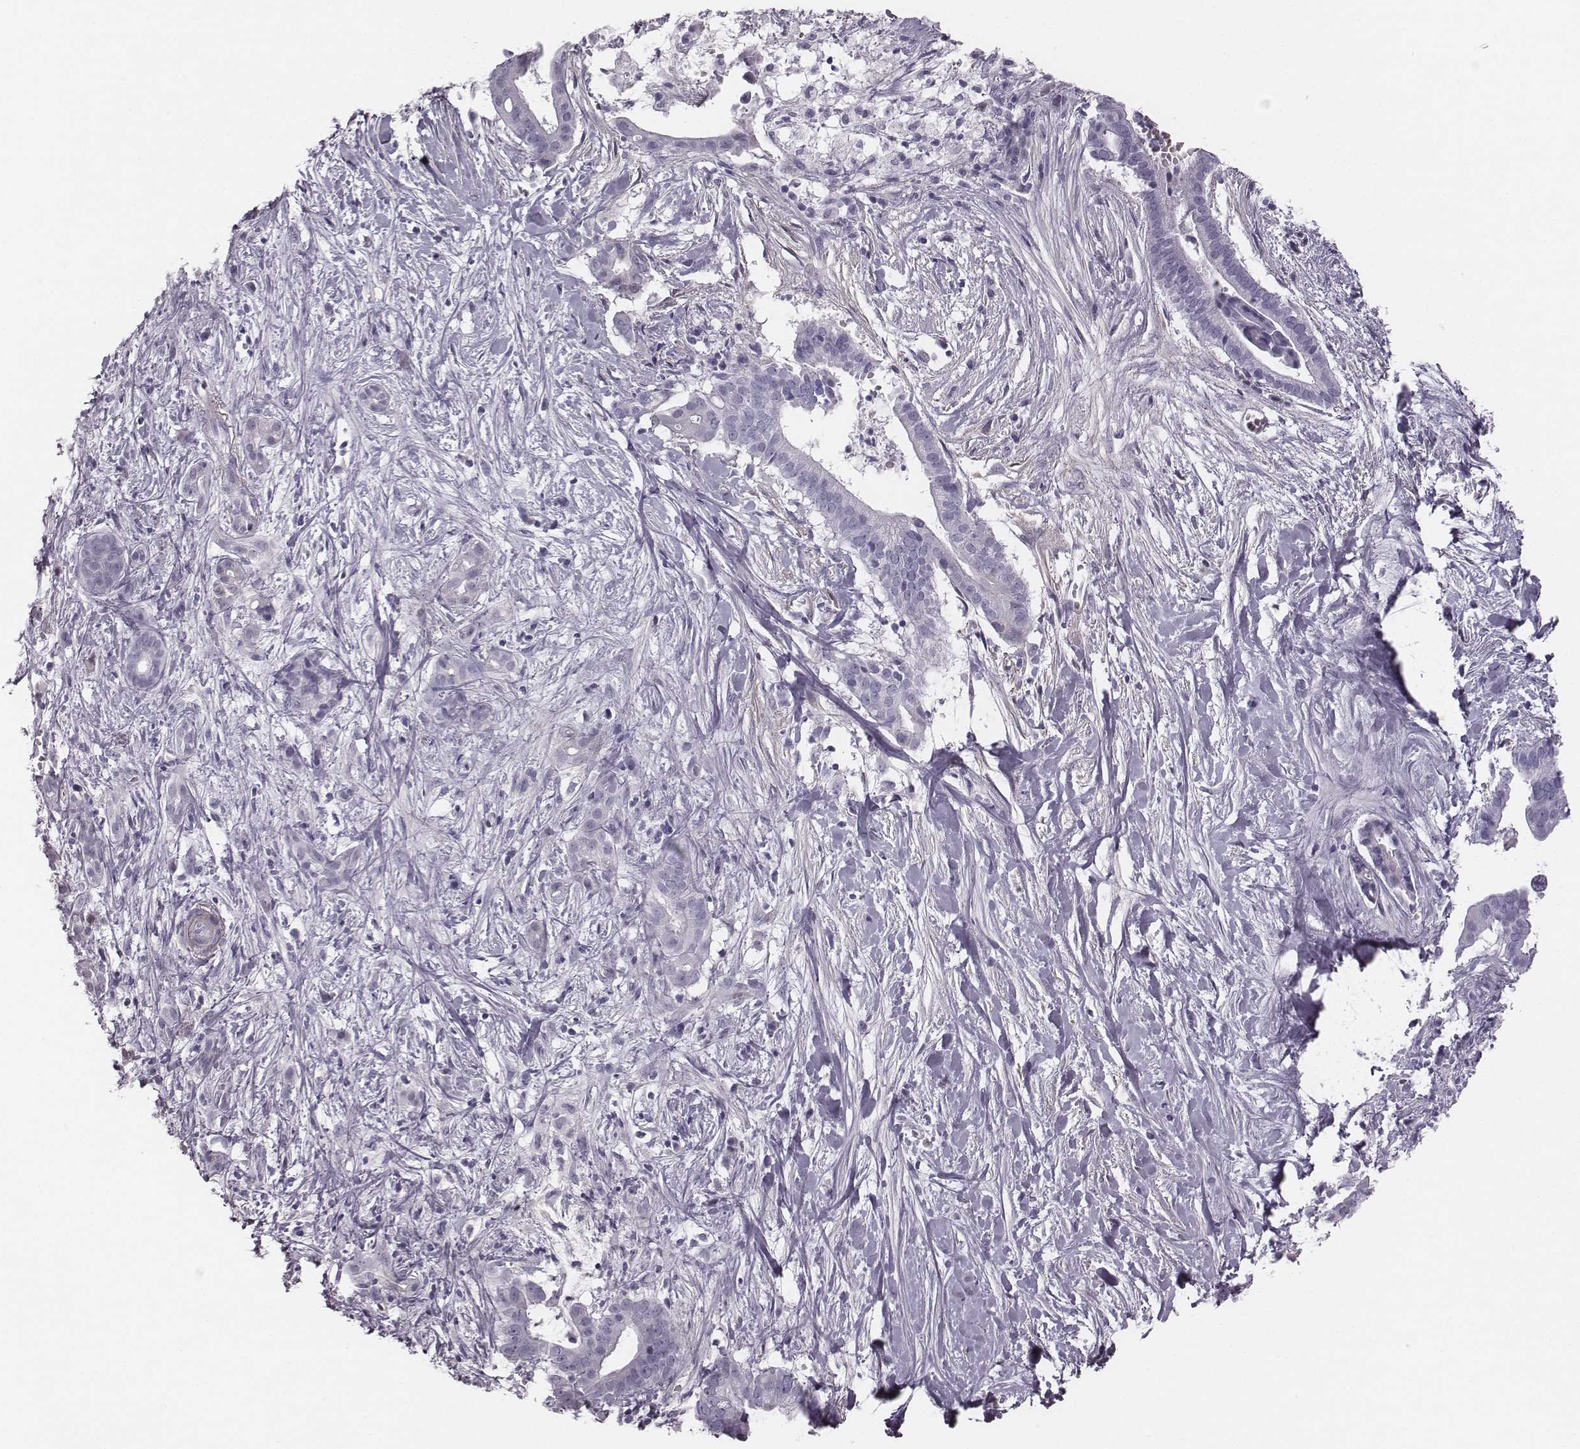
{"staining": {"intensity": "negative", "quantity": "none", "location": "none"}, "tissue": "pancreatic cancer", "cell_type": "Tumor cells", "image_type": "cancer", "snomed": [{"axis": "morphology", "description": "Adenocarcinoma, NOS"}, {"axis": "topography", "description": "Pancreas"}], "caption": "IHC image of neoplastic tissue: pancreatic cancer stained with DAB (3,3'-diaminobenzidine) exhibits no significant protein positivity in tumor cells.", "gene": "CRISP1", "patient": {"sex": "male", "age": 61}}